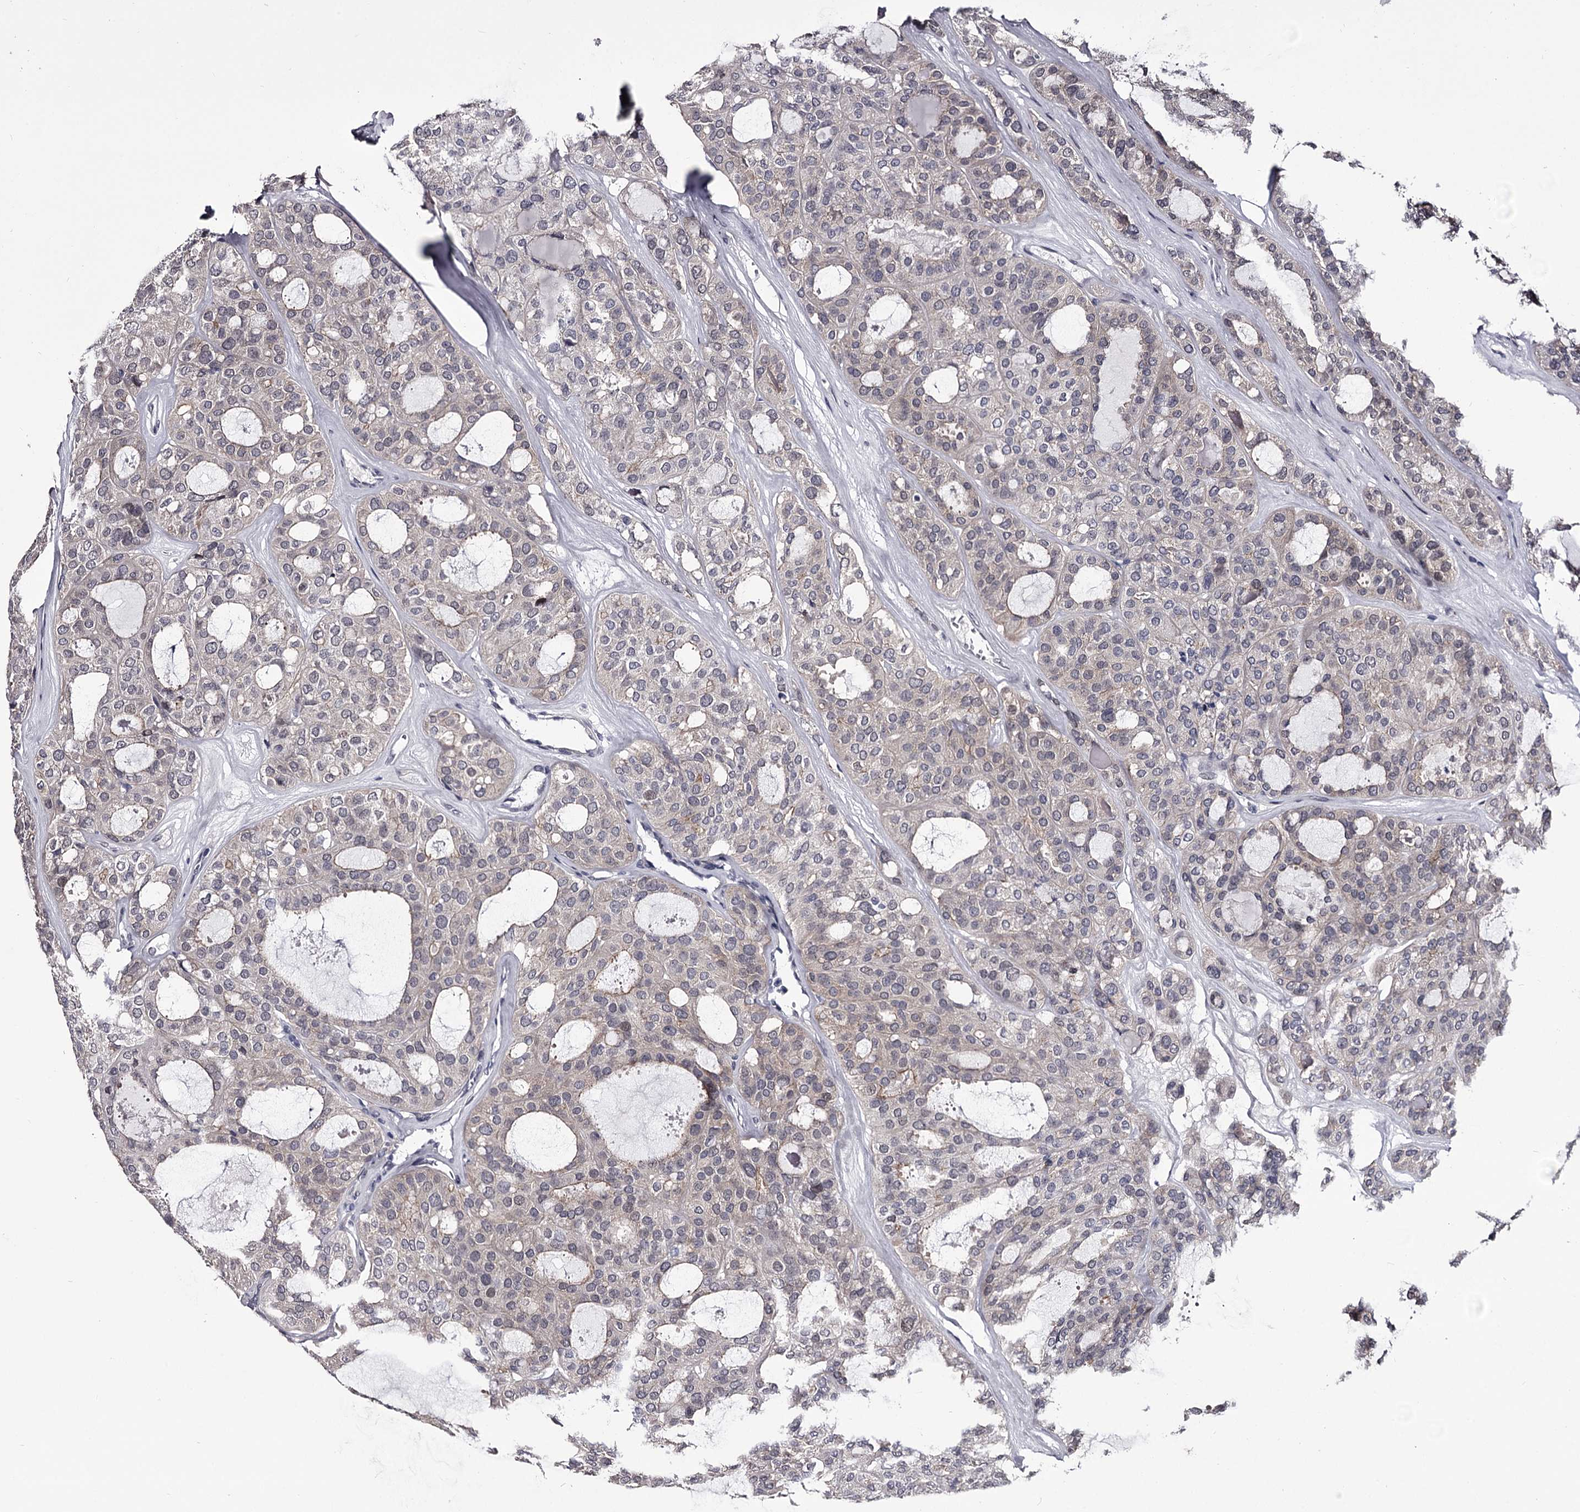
{"staining": {"intensity": "negative", "quantity": "none", "location": "none"}, "tissue": "thyroid cancer", "cell_type": "Tumor cells", "image_type": "cancer", "snomed": [{"axis": "morphology", "description": "Follicular adenoma carcinoma, NOS"}, {"axis": "topography", "description": "Thyroid gland"}], "caption": "Photomicrograph shows no protein expression in tumor cells of follicular adenoma carcinoma (thyroid) tissue.", "gene": "OVOL2", "patient": {"sex": "male", "age": 75}}